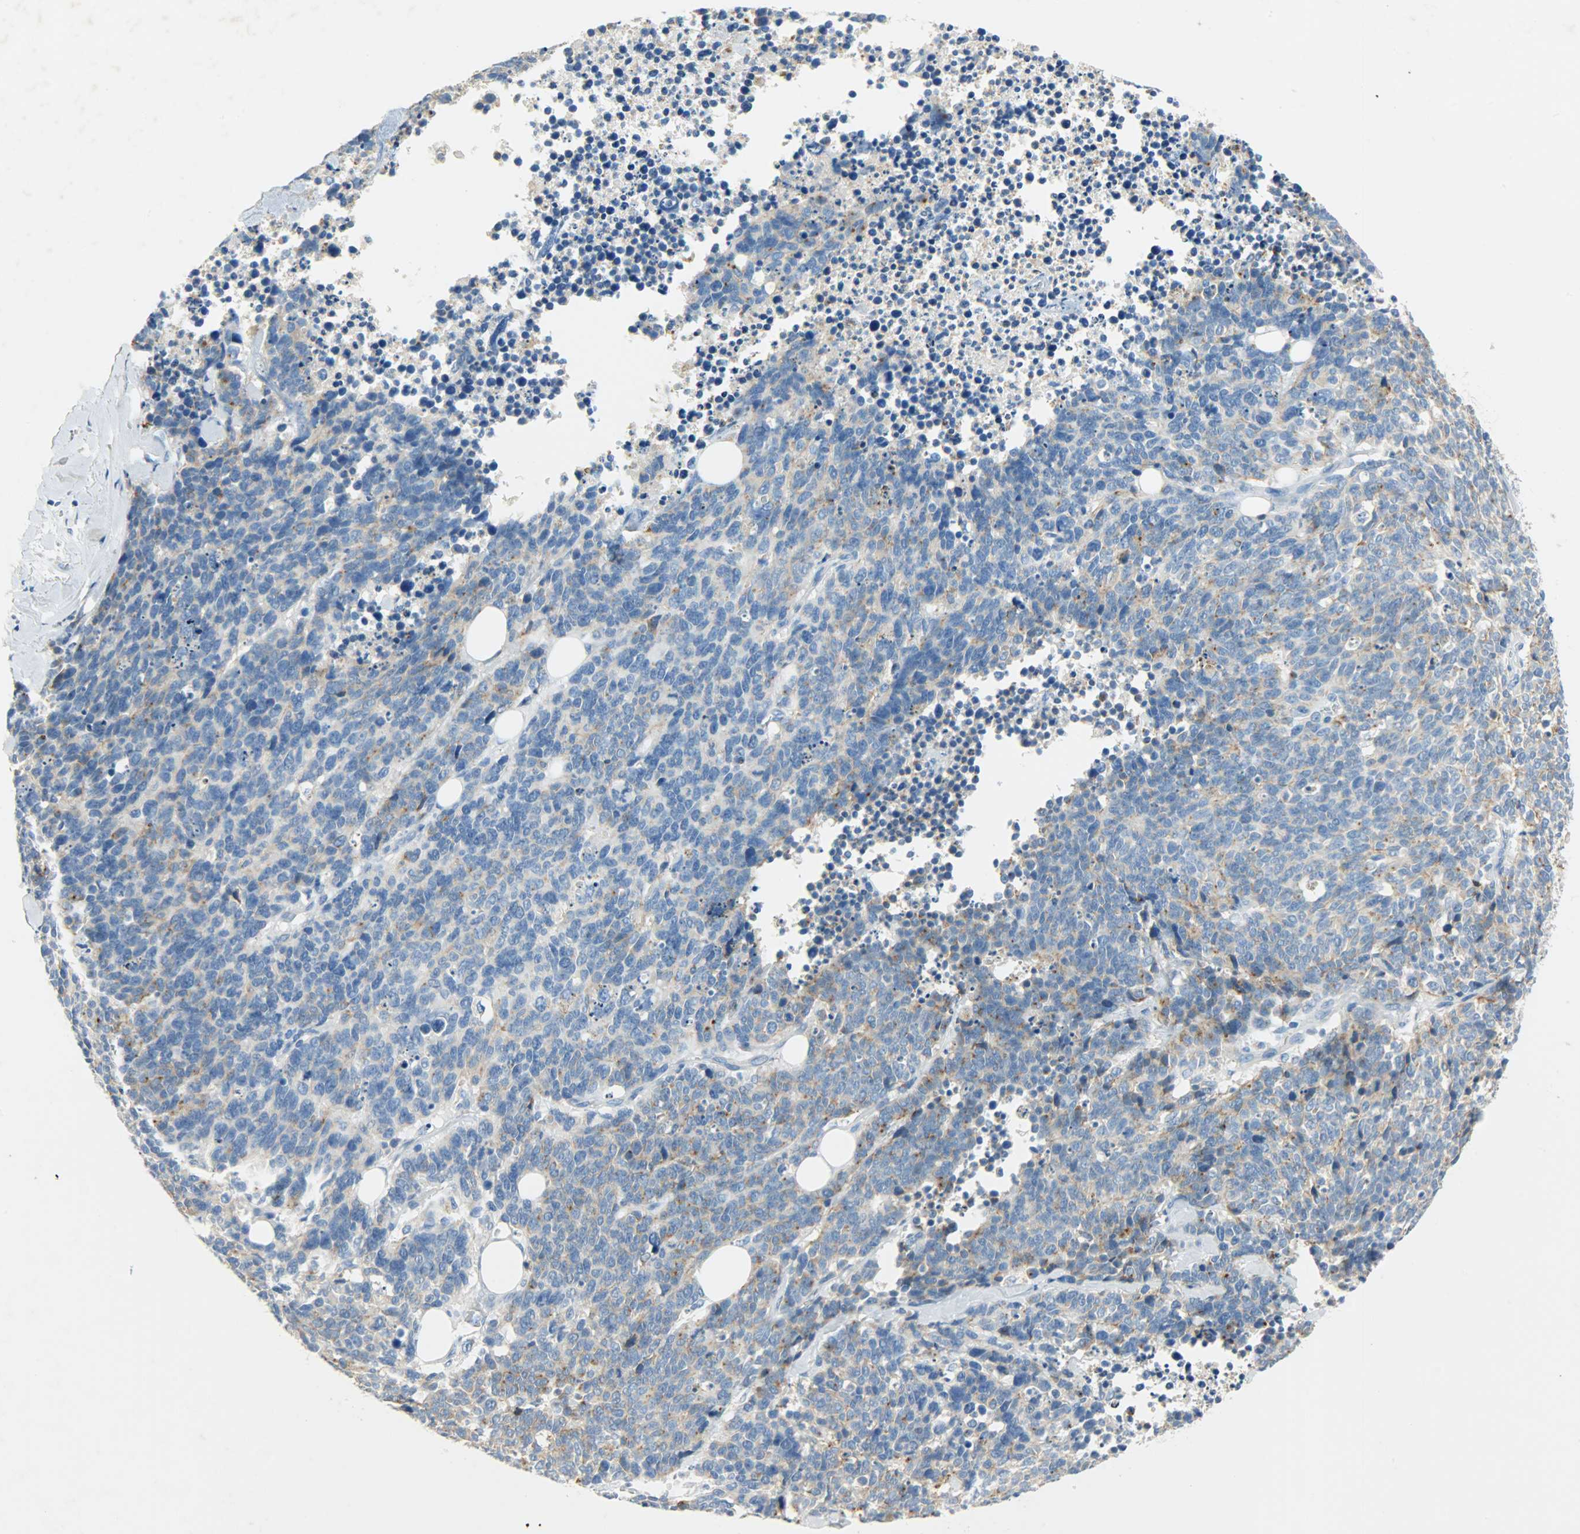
{"staining": {"intensity": "moderate", "quantity": ">75%", "location": "cytoplasmic/membranous"}, "tissue": "lung cancer", "cell_type": "Tumor cells", "image_type": "cancer", "snomed": [{"axis": "morphology", "description": "Neoplasm, malignant, NOS"}, {"axis": "topography", "description": "Lung"}], "caption": "Moderate cytoplasmic/membranous positivity for a protein is present in about >75% of tumor cells of lung cancer (malignant neoplasm) using immunohistochemistry (IHC).", "gene": "PROM1", "patient": {"sex": "female", "age": 58}}